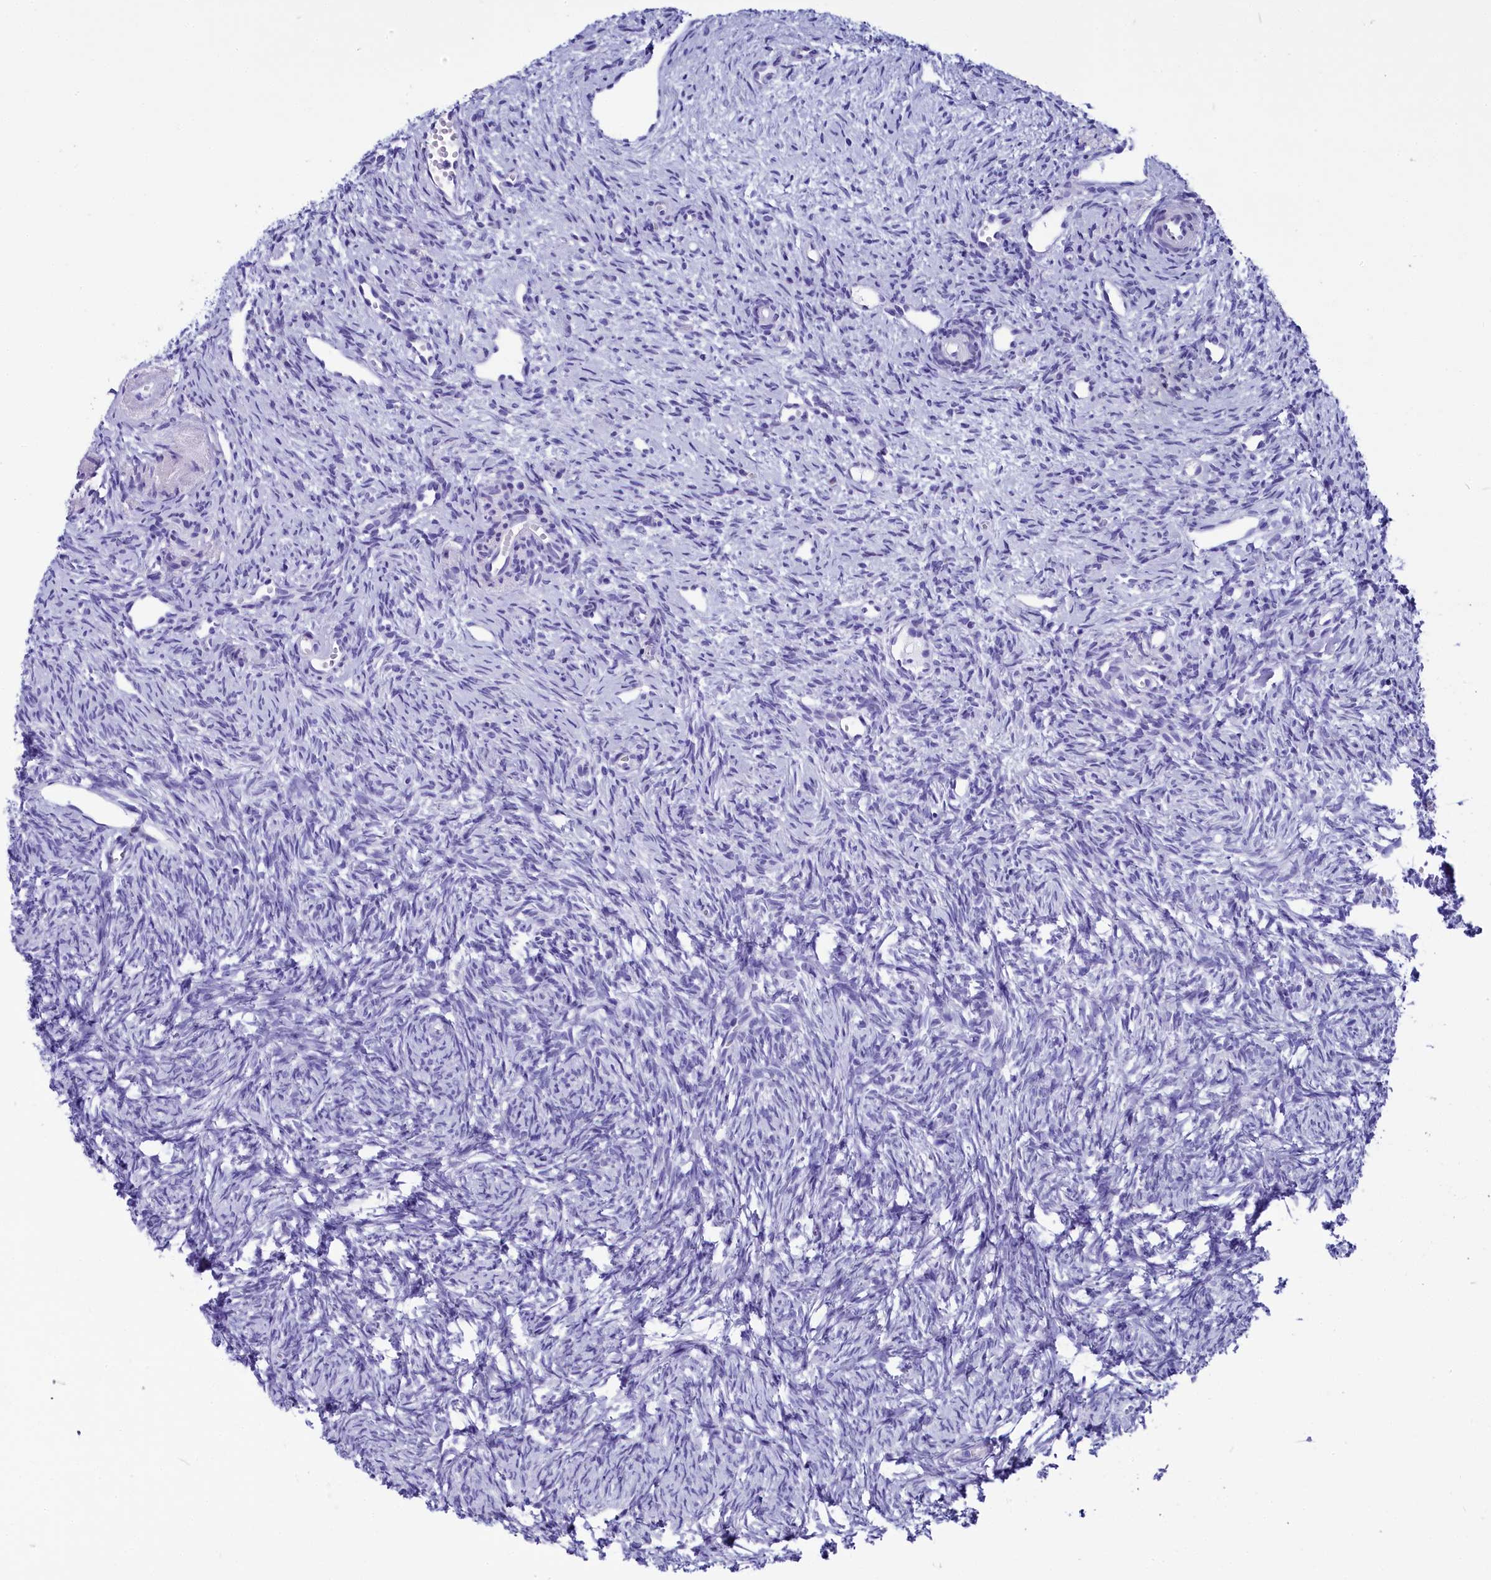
{"staining": {"intensity": "negative", "quantity": "none", "location": "none"}, "tissue": "ovary", "cell_type": "Follicle cells", "image_type": "normal", "snomed": [{"axis": "morphology", "description": "Normal tissue, NOS"}, {"axis": "topography", "description": "Ovary"}], "caption": "Follicle cells show no significant staining in benign ovary.", "gene": "AP3B2", "patient": {"sex": "female", "age": 51}}